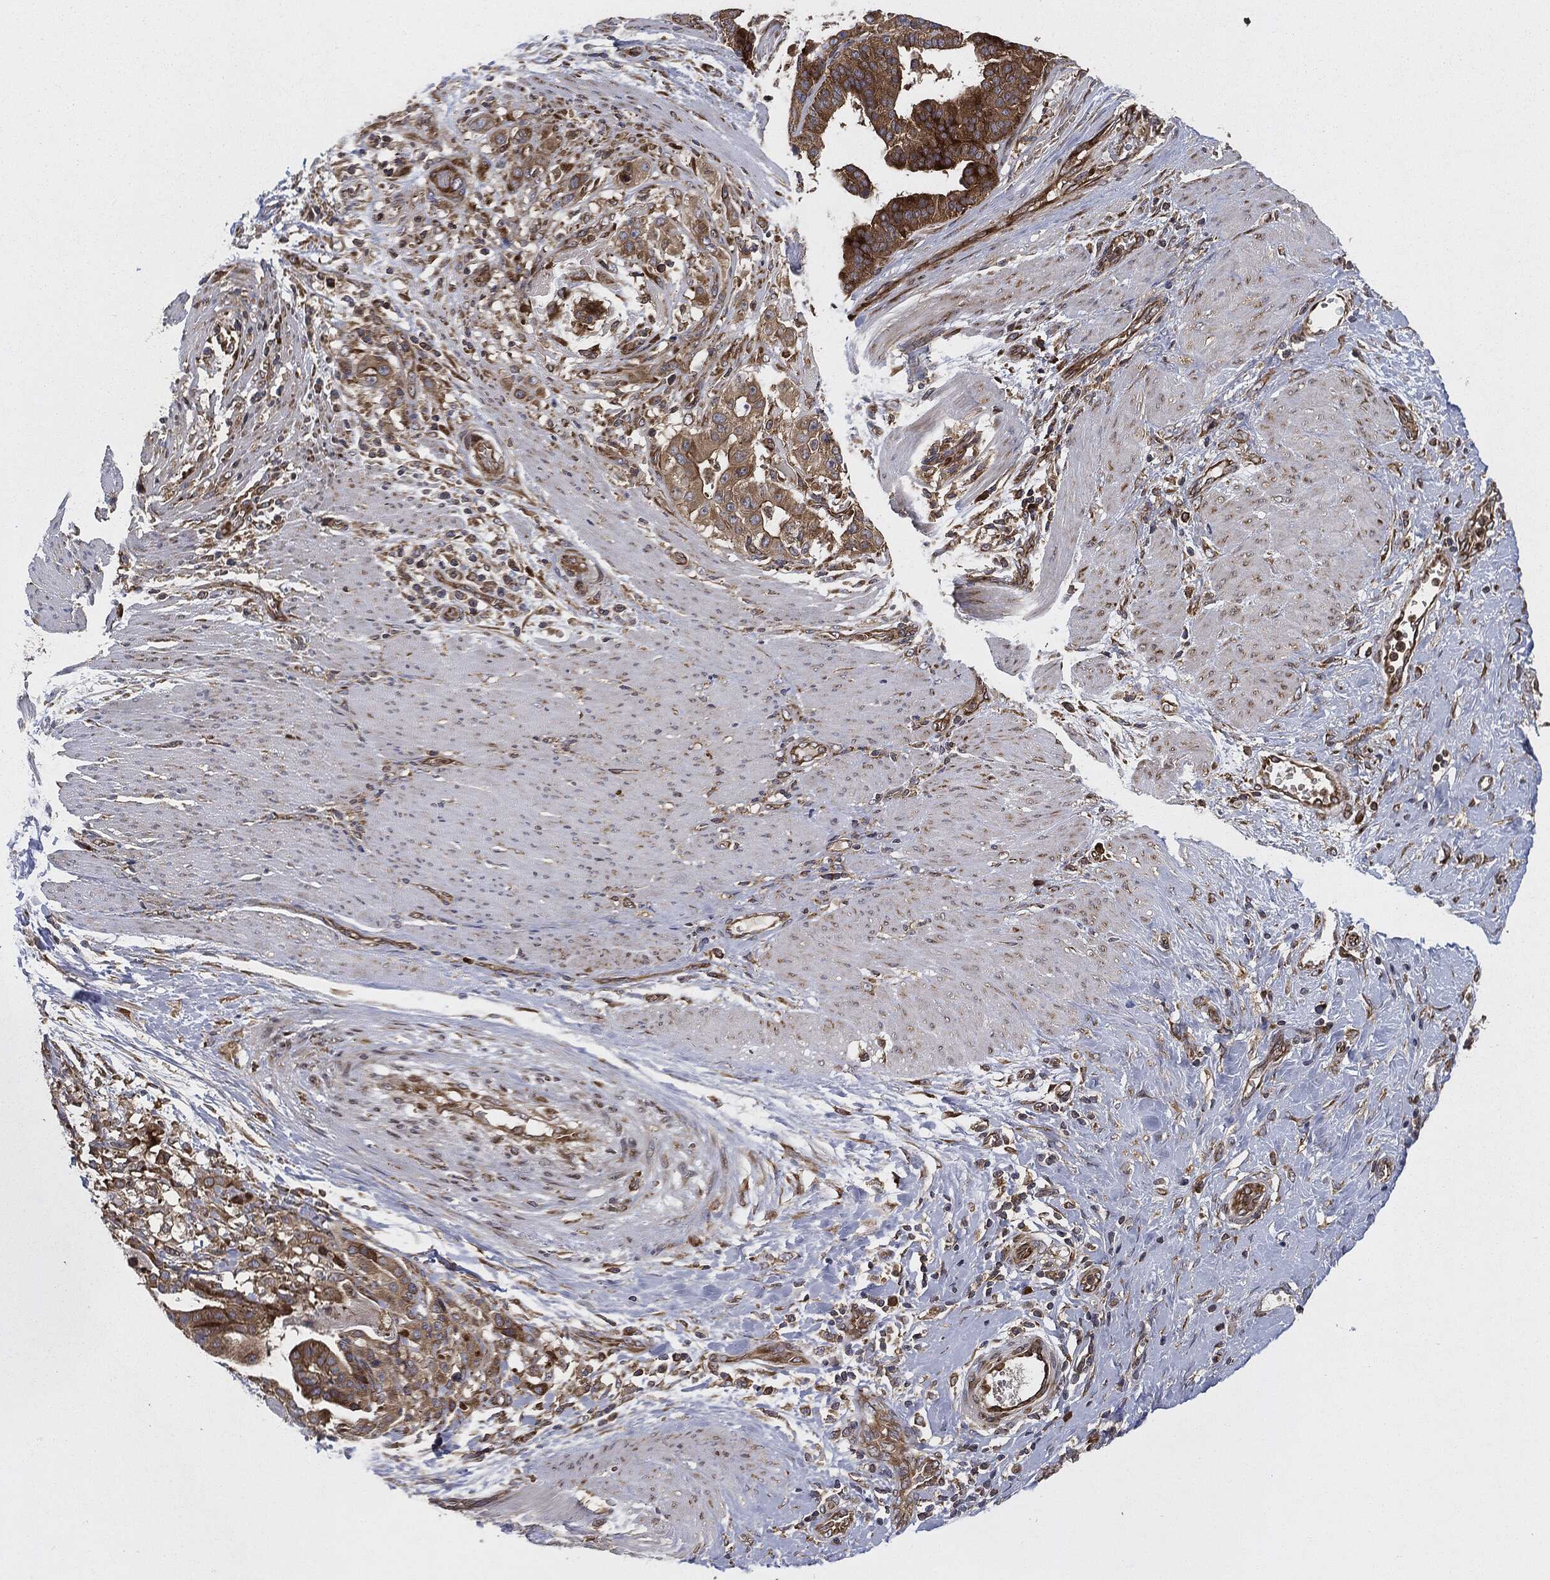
{"staining": {"intensity": "strong", "quantity": ">75%", "location": "cytoplasmic/membranous"}, "tissue": "stomach cancer", "cell_type": "Tumor cells", "image_type": "cancer", "snomed": [{"axis": "morphology", "description": "Adenocarcinoma, NOS"}, {"axis": "topography", "description": "Stomach"}], "caption": "Tumor cells reveal strong cytoplasmic/membranous staining in approximately >75% of cells in stomach adenocarcinoma.", "gene": "EIF2AK2", "patient": {"sex": "male", "age": 48}}